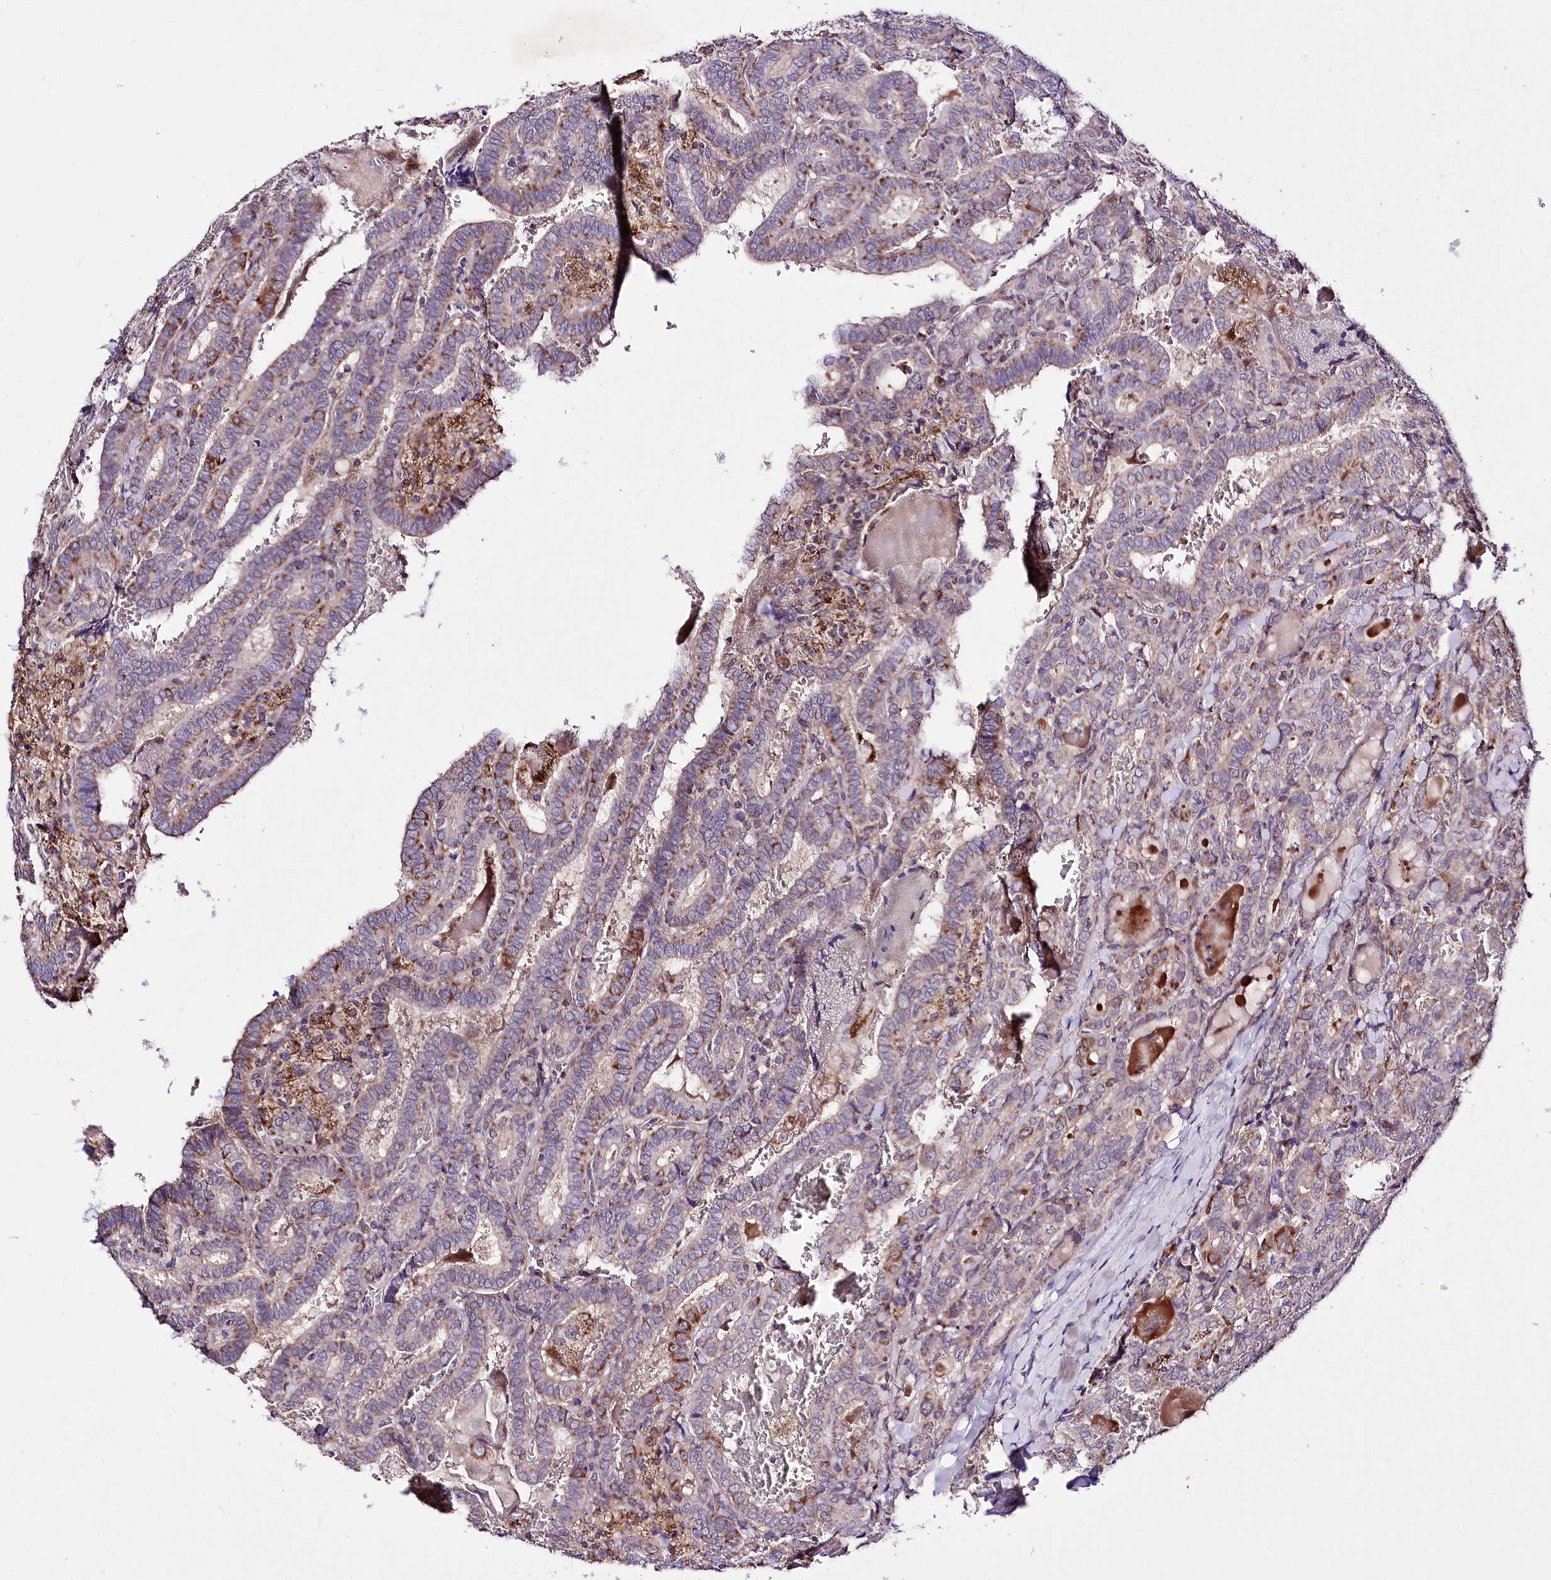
{"staining": {"intensity": "moderate", "quantity": "<25%", "location": "cytoplasmic/membranous"}, "tissue": "thyroid cancer", "cell_type": "Tumor cells", "image_type": "cancer", "snomed": [{"axis": "morphology", "description": "Papillary adenocarcinoma, NOS"}, {"axis": "topography", "description": "Thyroid gland"}], "caption": "The photomicrograph displays a brown stain indicating the presence of a protein in the cytoplasmic/membranous of tumor cells in thyroid cancer.", "gene": "ATE1", "patient": {"sex": "female", "age": 72}}